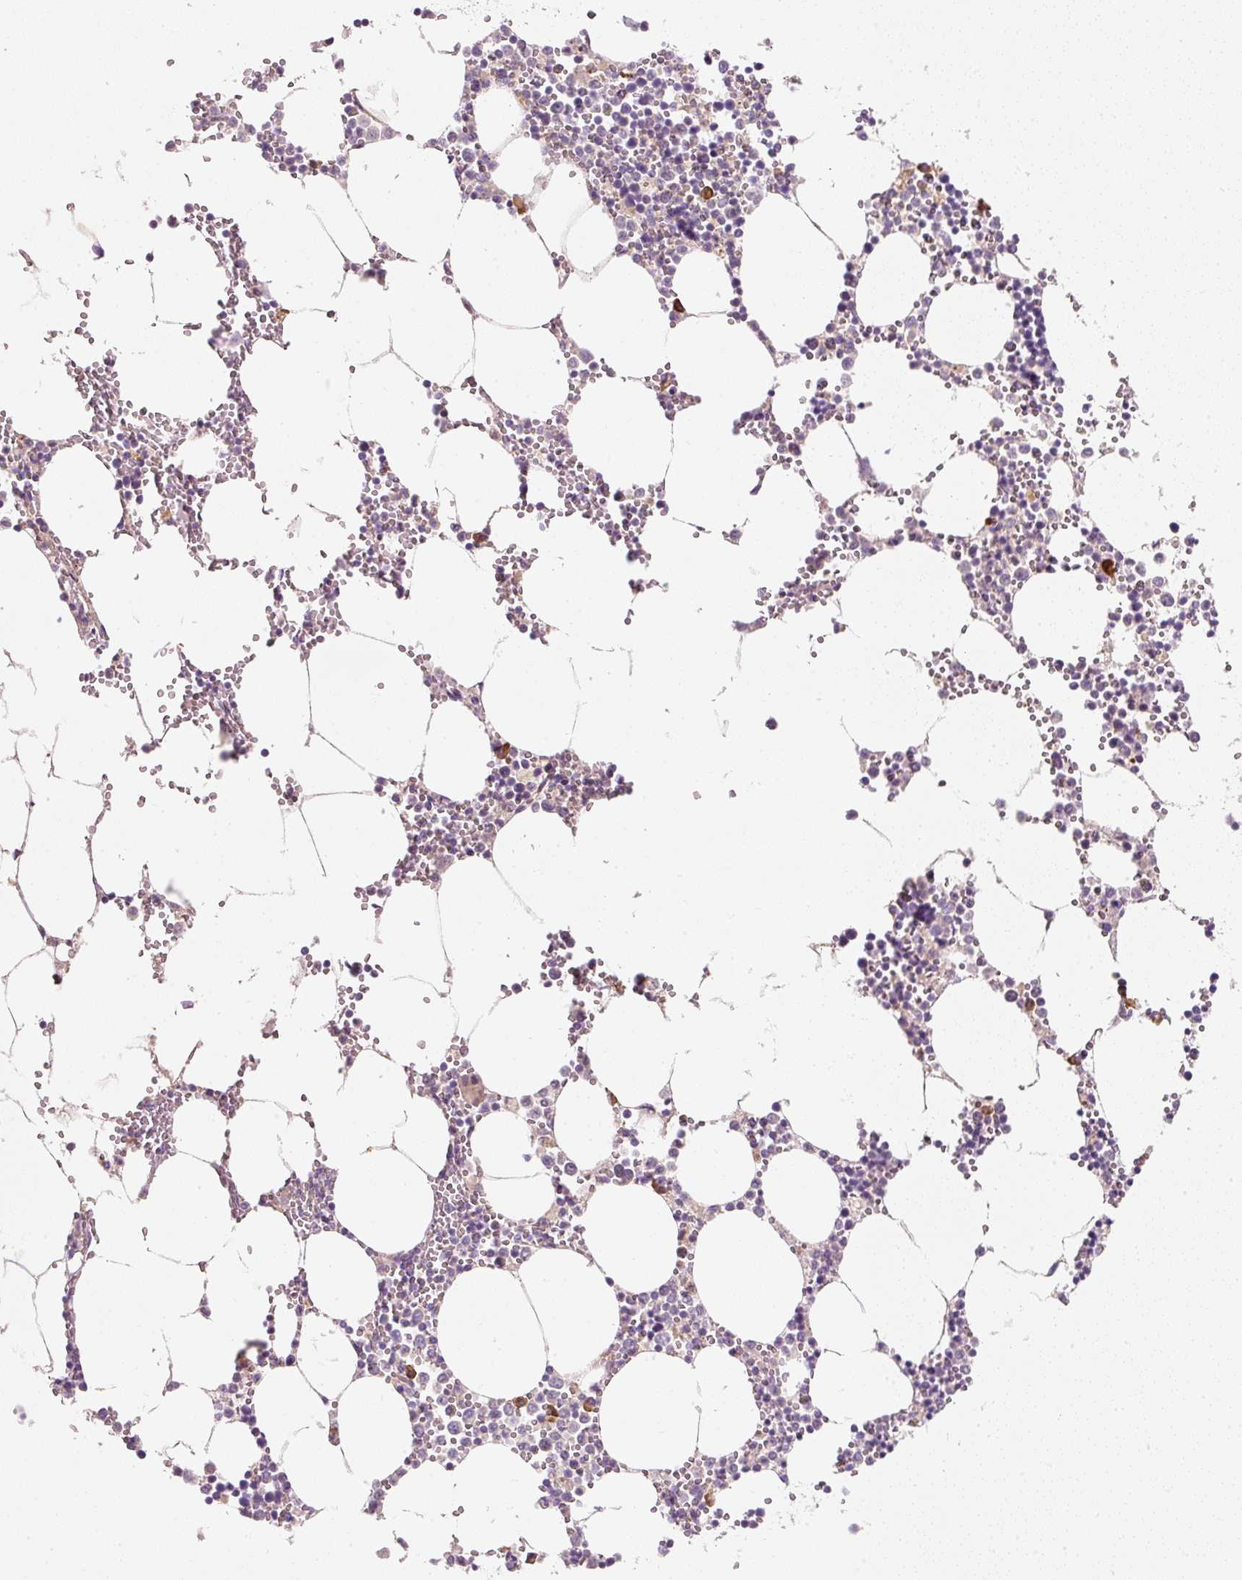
{"staining": {"intensity": "weak", "quantity": "<25%", "location": "cytoplasmic/membranous"}, "tissue": "bone marrow", "cell_type": "Hematopoietic cells", "image_type": "normal", "snomed": [{"axis": "morphology", "description": "Normal tissue, NOS"}, {"axis": "topography", "description": "Bone marrow"}], "caption": "Immunohistochemical staining of benign bone marrow demonstrates no significant staining in hematopoietic cells. Nuclei are stained in blue.", "gene": "RNF167", "patient": {"sex": "male", "age": 54}}